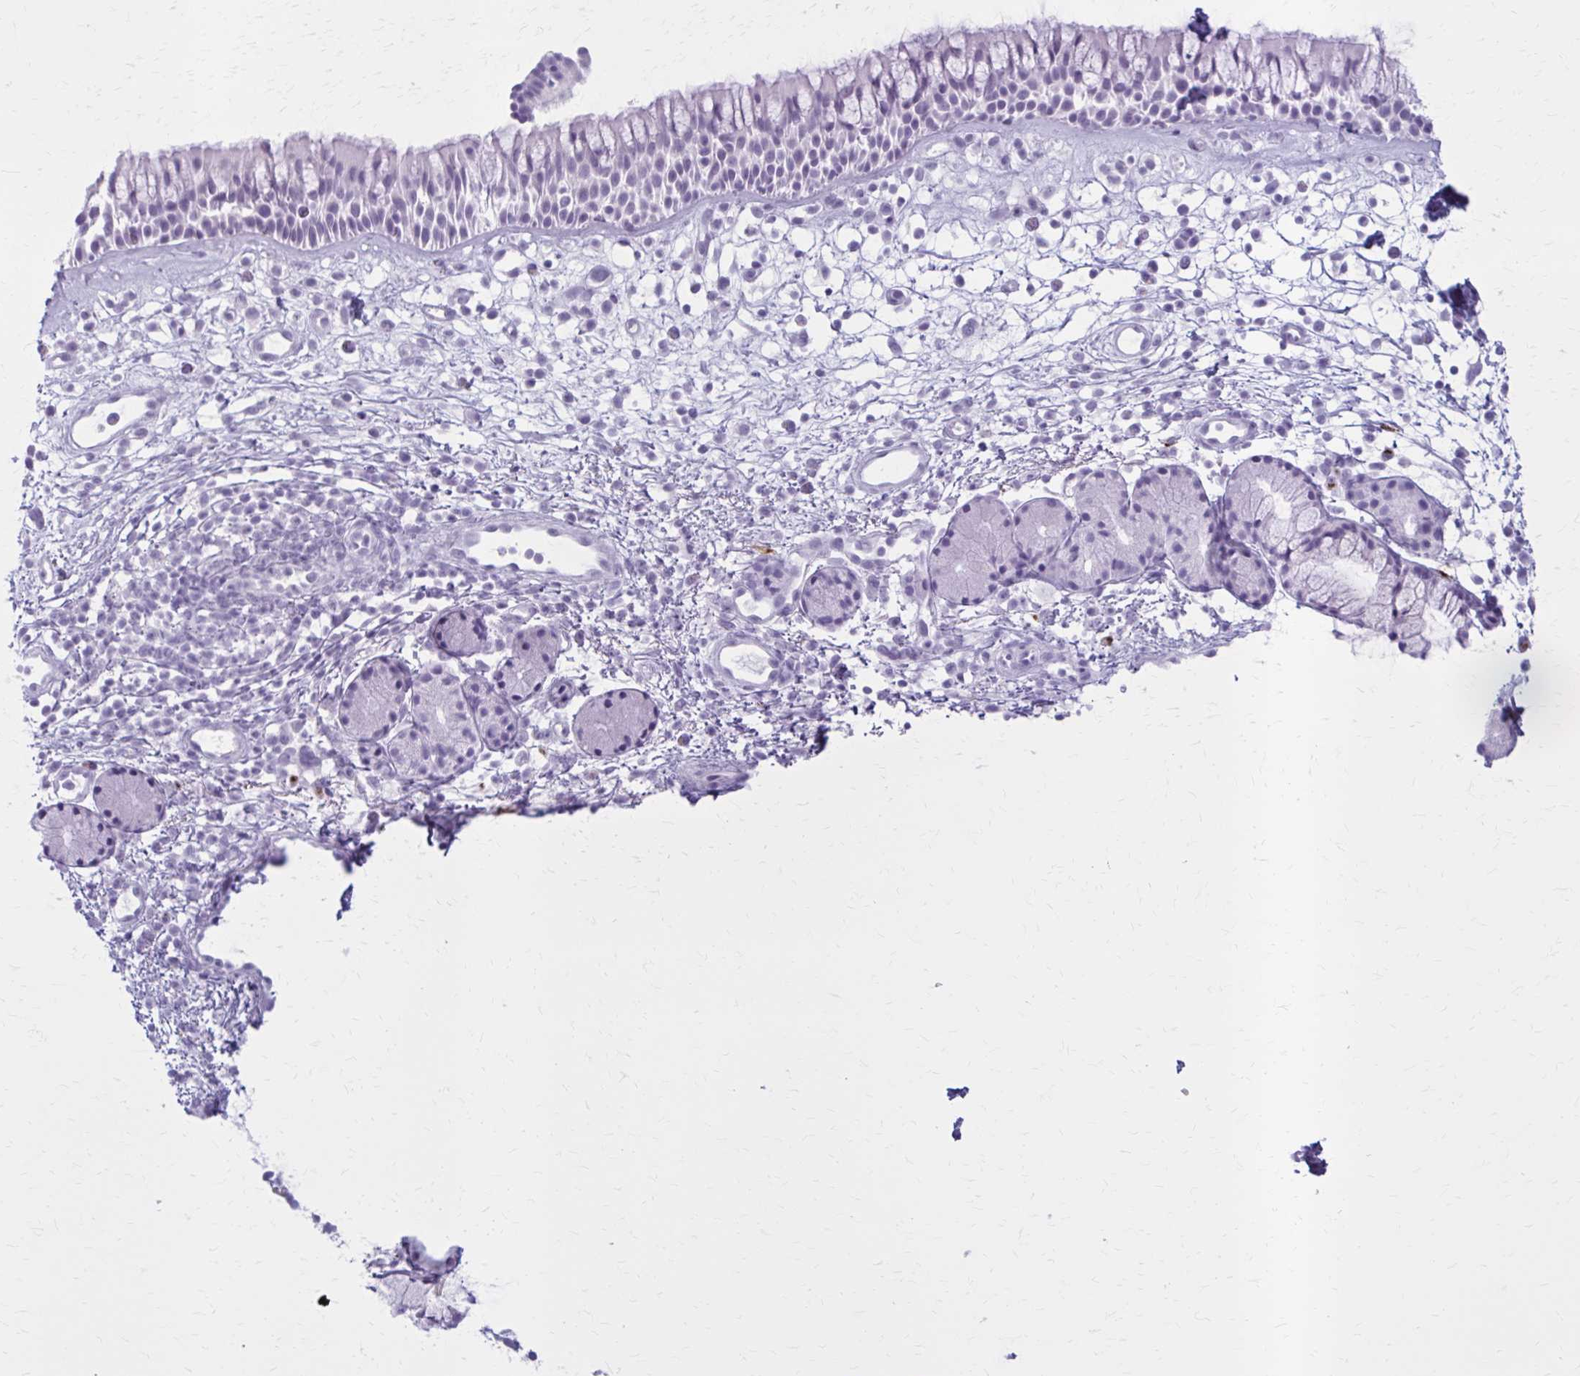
{"staining": {"intensity": "negative", "quantity": "none", "location": "none"}, "tissue": "nasopharynx", "cell_type": "Respiratory epithelial cells", "image_type": "normal", "snomed": [{"axis": "morphology", "description": "Normal tissue, NOS"}, {"axis": "topography", "description": "Nasopharynx"}], "caption": "This is an IHC image of unremarkable human nasopharynx. There is no staining in respiratory epithelial cells.", "gene": "ZDHHC7", "patient": {"sex": "female", "age": 70}}